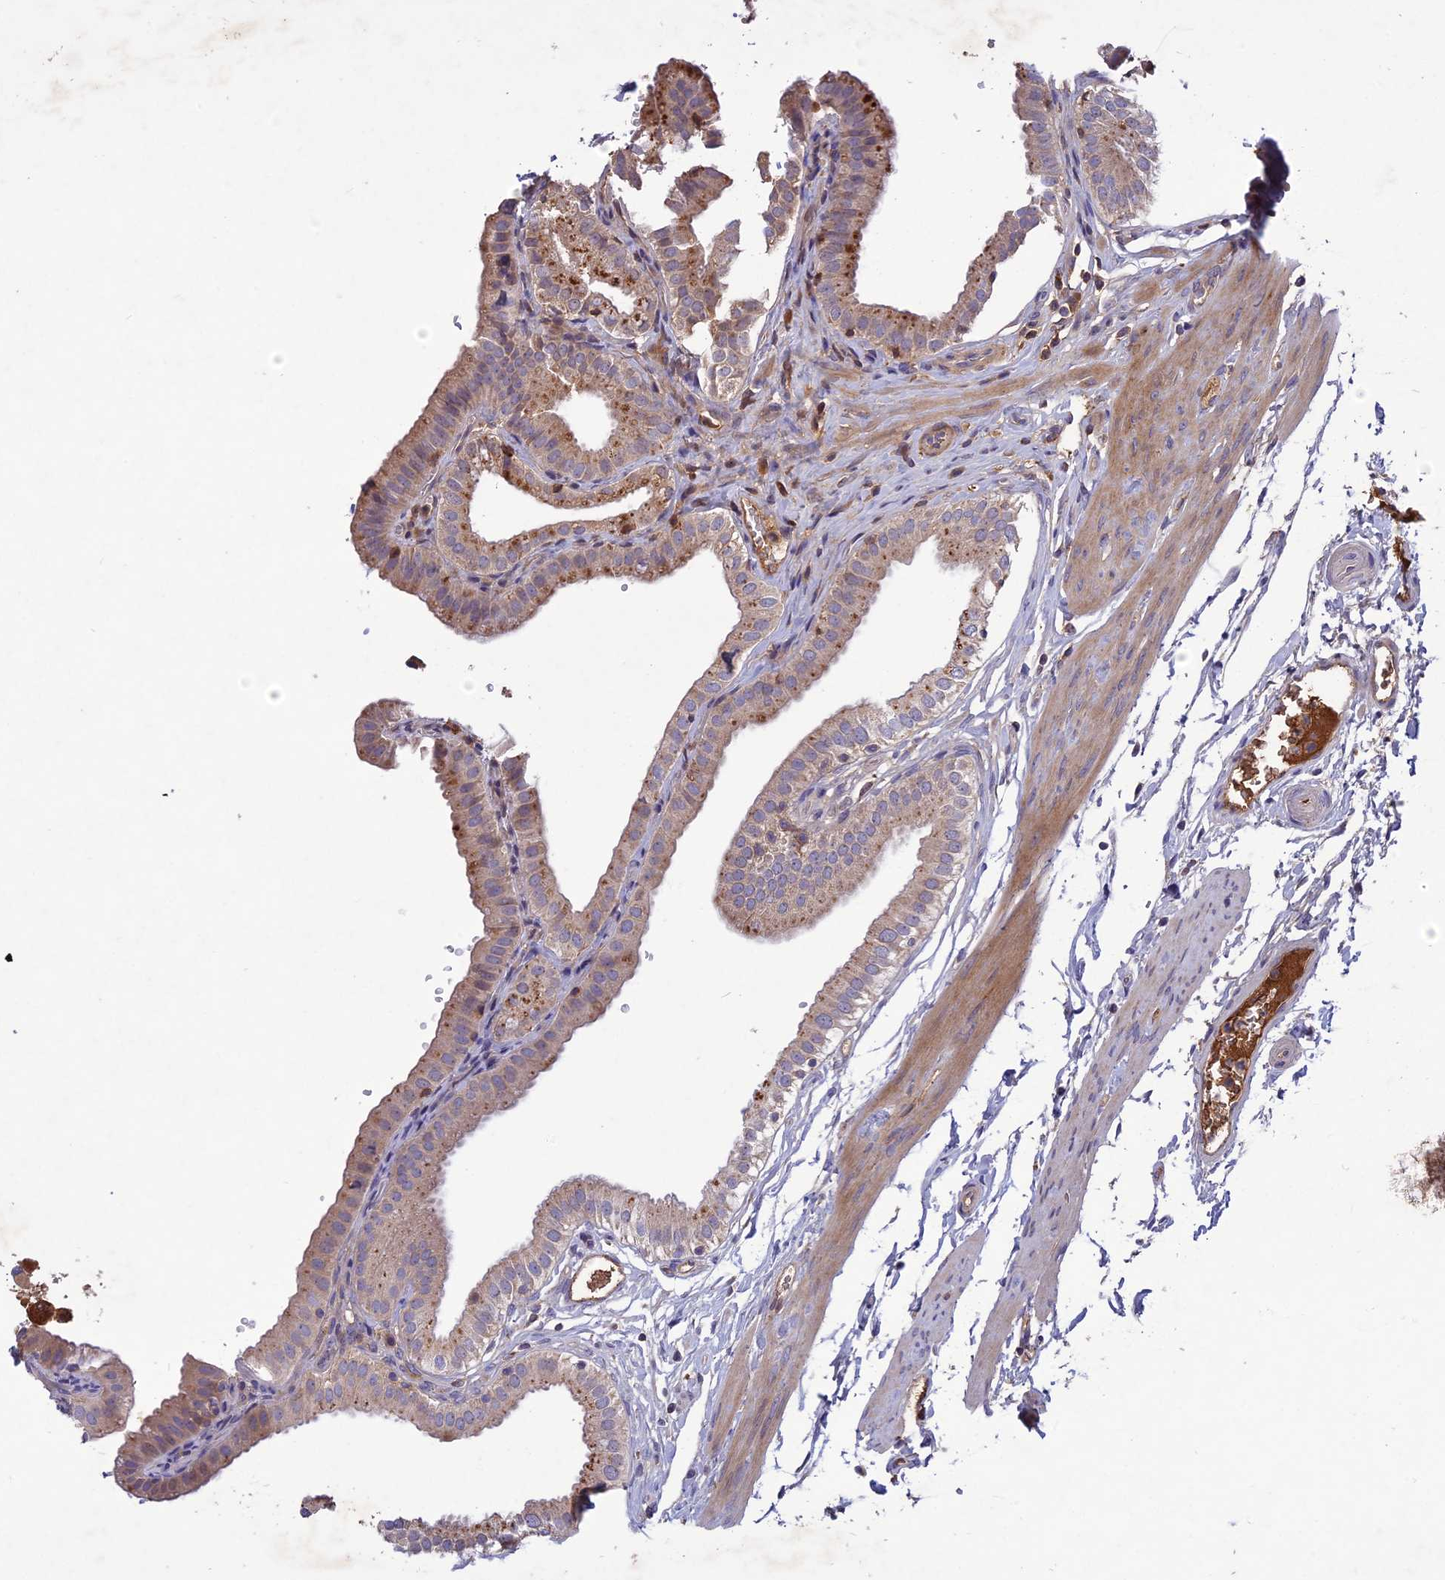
{"staining": {"intensity": "moderate", "quantity": "25%-75%", "location": "cytoplasmic/membranous"}, "tissue": "gallbladder", "cell_type": "Glandular cells", "image_type": "normal", "snomed": [{"axis": "morphology", "description": "Normal tissue, NOS"}, {"axis": "topography", "description": "Gallbladder"}], "caption": "Immunohistochemistry (IHC) staining of normal gallbladder, which shows medium levels of moderate cytoplasmic/membranous positivity in approximately 25%-75% of glandular cells indicating moderate cytoplasmic/membranous protein expression. The staining was performed using DAB (3,3'-diaminobenzidine) (brown) for protein detection and nuclei were counterstained in hematoxylin (blue).", "gene": "ADO", "patient": {"sex": "female", "age": 61}}